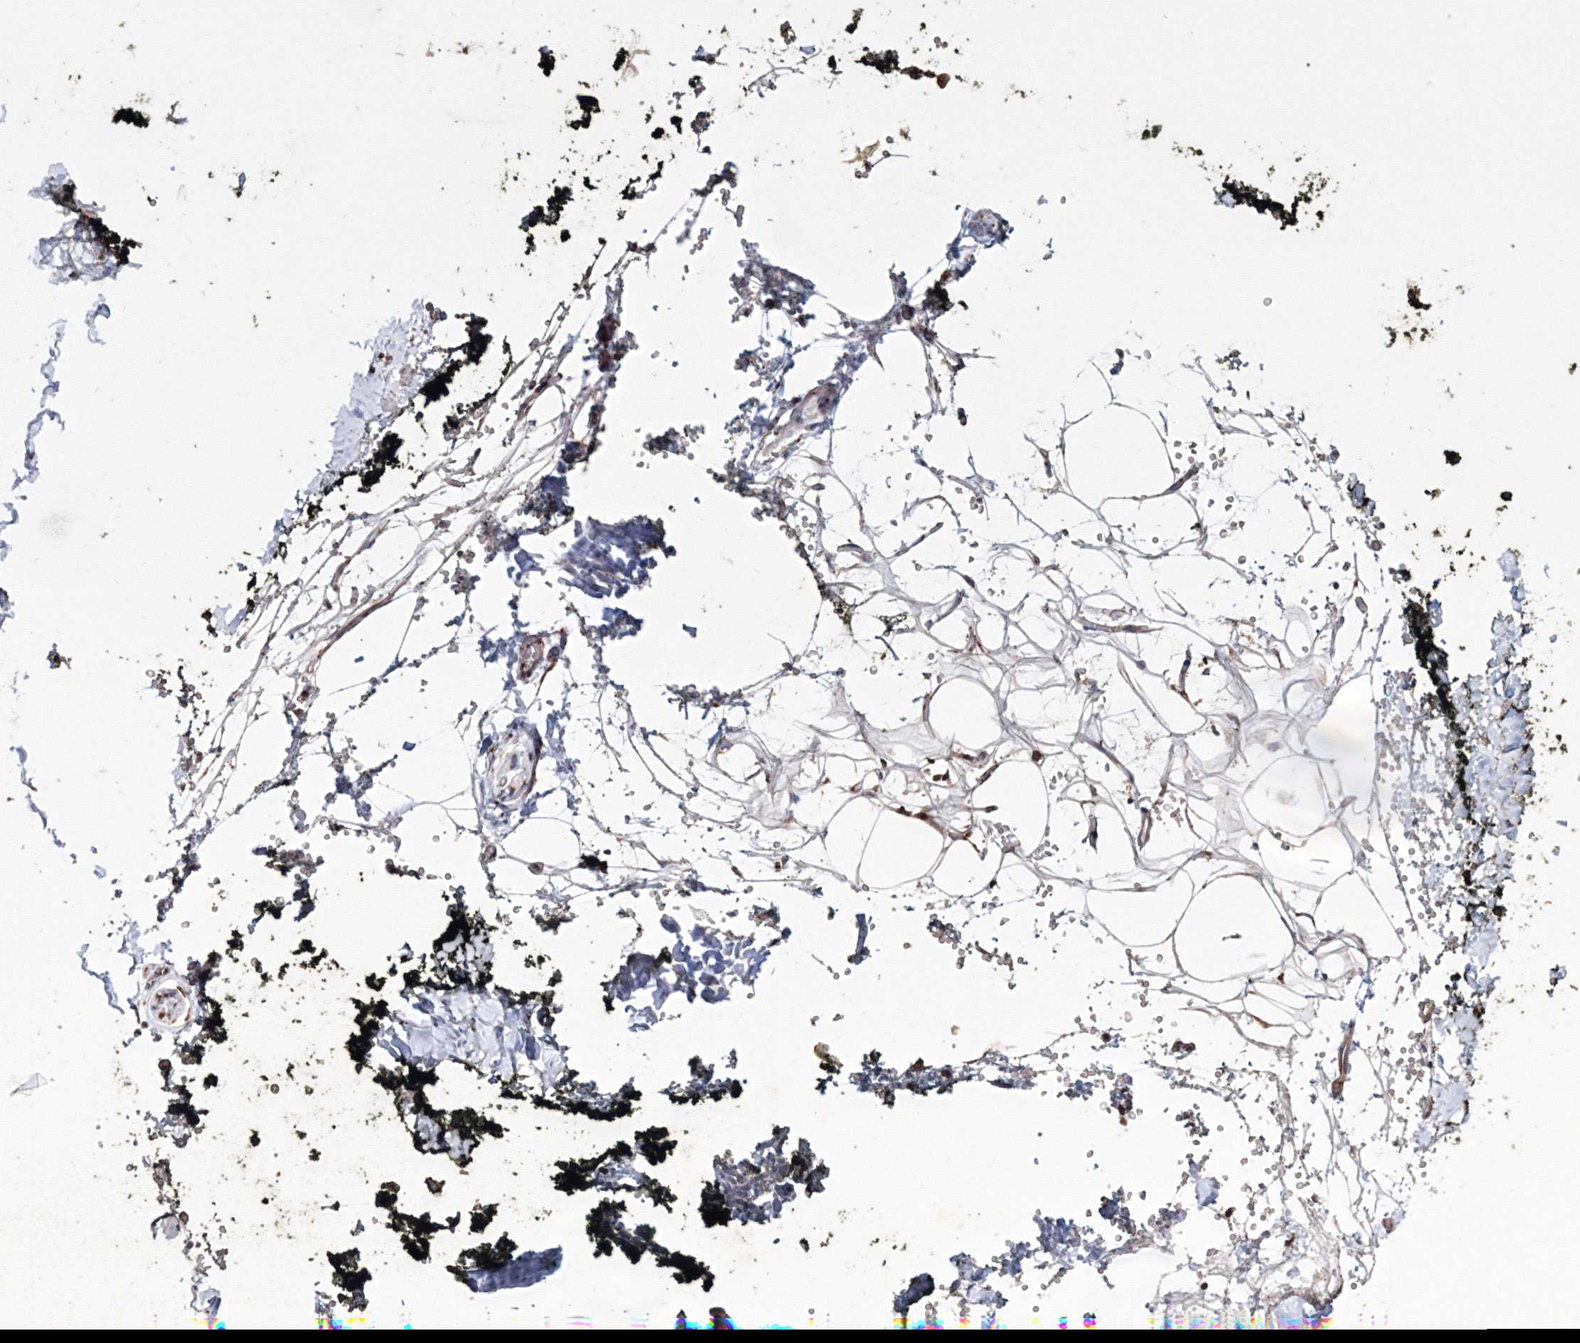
{"staining": {"intensity": "moderate", "quantity": "25%-75%", "location": "cytoplasmic/membranous"}, "tissue": "adipose tissue", "cell_type": "Adipocytes", "image_type": "normal", "snomed": [{"axis": "morphology", "description": "Normal tissue, NOS"}, {"axis": "morphology", "description": "Adenocarcinoma, NOS"}, {"axis": "topography", "description": "Pancreas"}, {"axis": "topography", "description": "Peripheral nerve tissue"}], "caption": "IHC (DAB (3,3'-diaminobenzidine)) staining of normal adipose tissue shows moderate cytoplasmic/membranous protein staining in approximately 25%-75% of adipocytes. Immunohistochemistry (ihc) stains the protein of interest in brown and the nuclei are stained blue.", "gene": "ARCN1", "patient": {"sex": "male", "age": 59}}